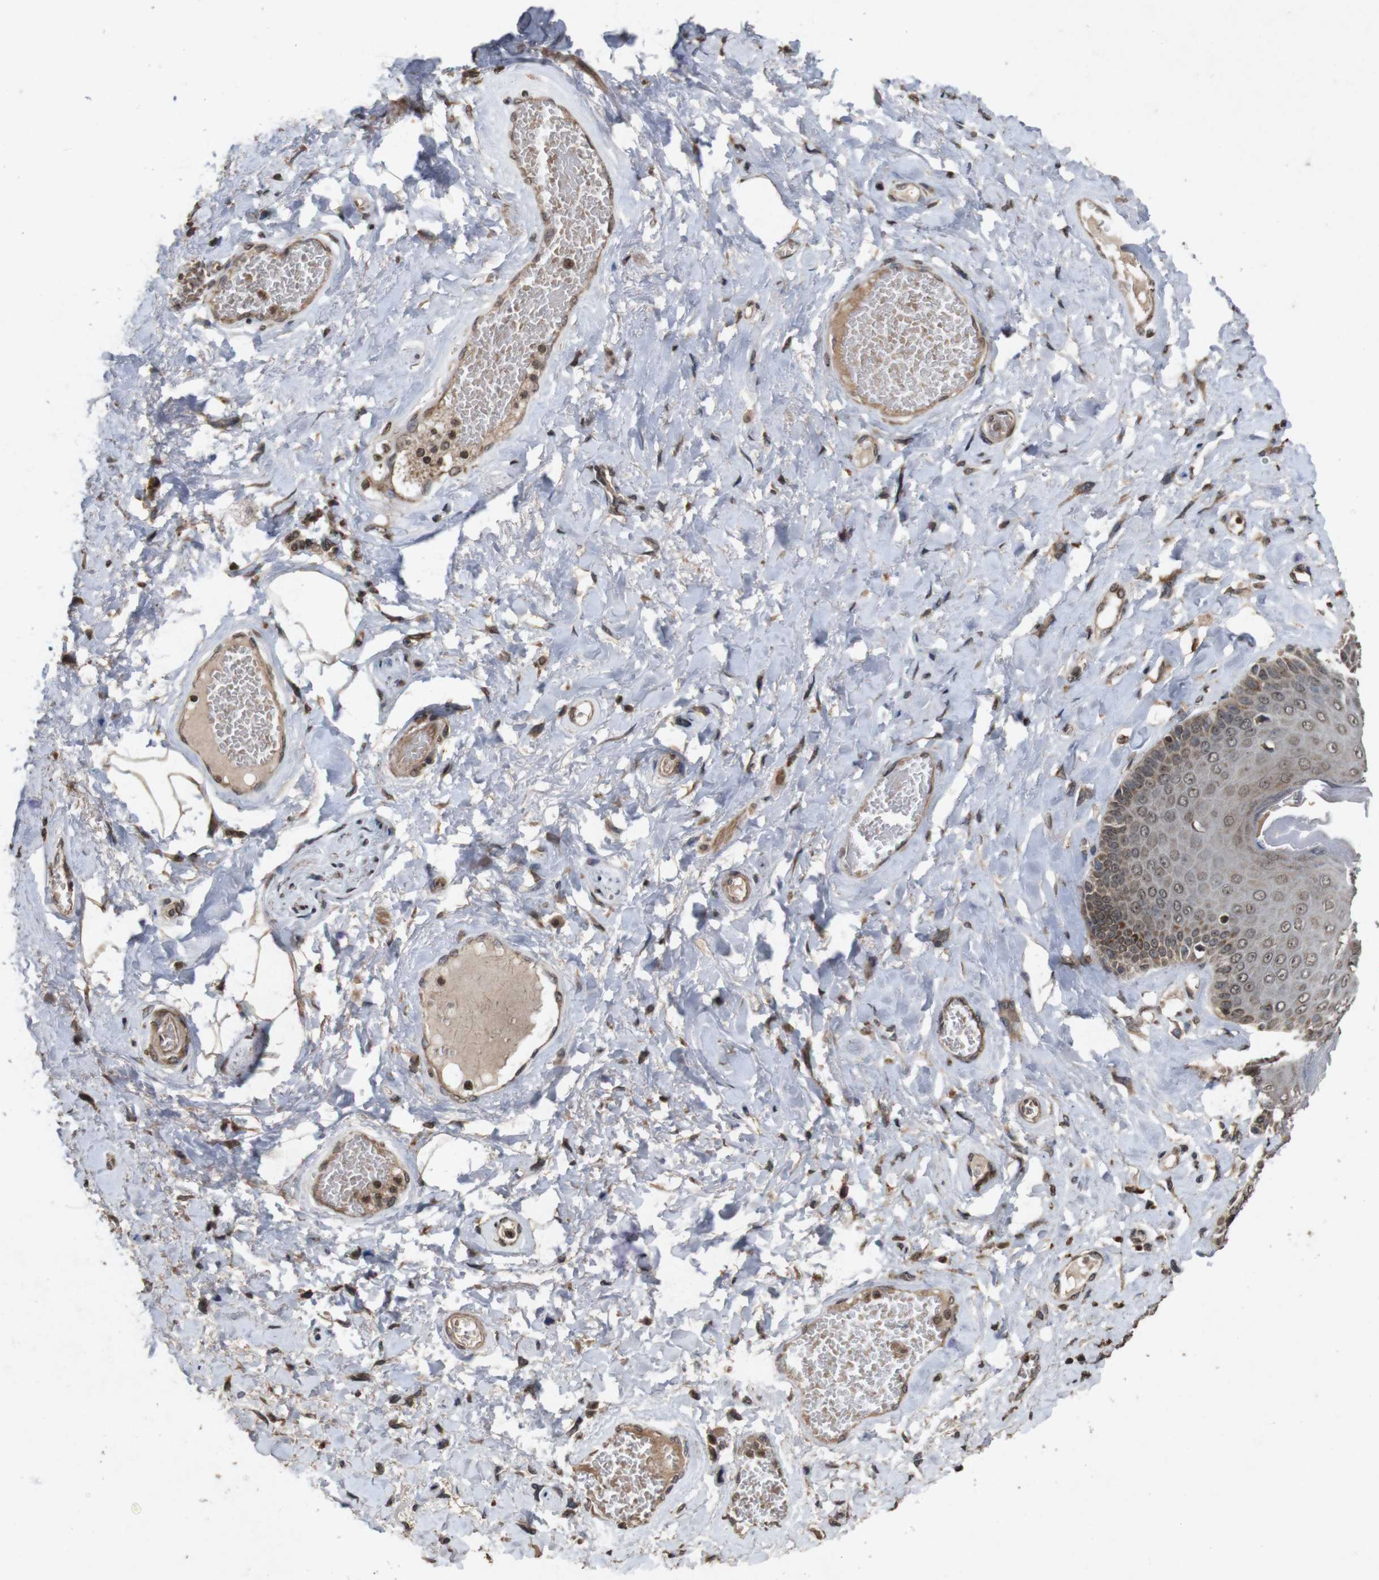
{"staining": {"intensity": "weak", "quantity": "25%-75%", "location": "cytoplasmic/membranous,nuclear"}, "tissue": "skin", "cell_type": "Epidermal cells", "image_type": "normal", "snomed": [{"axis": "morphology", "description": "Normal tissue, NOS"}, {"axis": "topography", "description": "Anal"}], "caption": "Epidermal cells show low levels of weak cytoplasmic/membranous,nuclear expression in about 25%-75% of cells in unremarkable human skin. (DAB IHC, brown staining for protein, blue staining for nuclei).", "gene": "SORL1", "patient": {"sex": "male", "age": 69}}